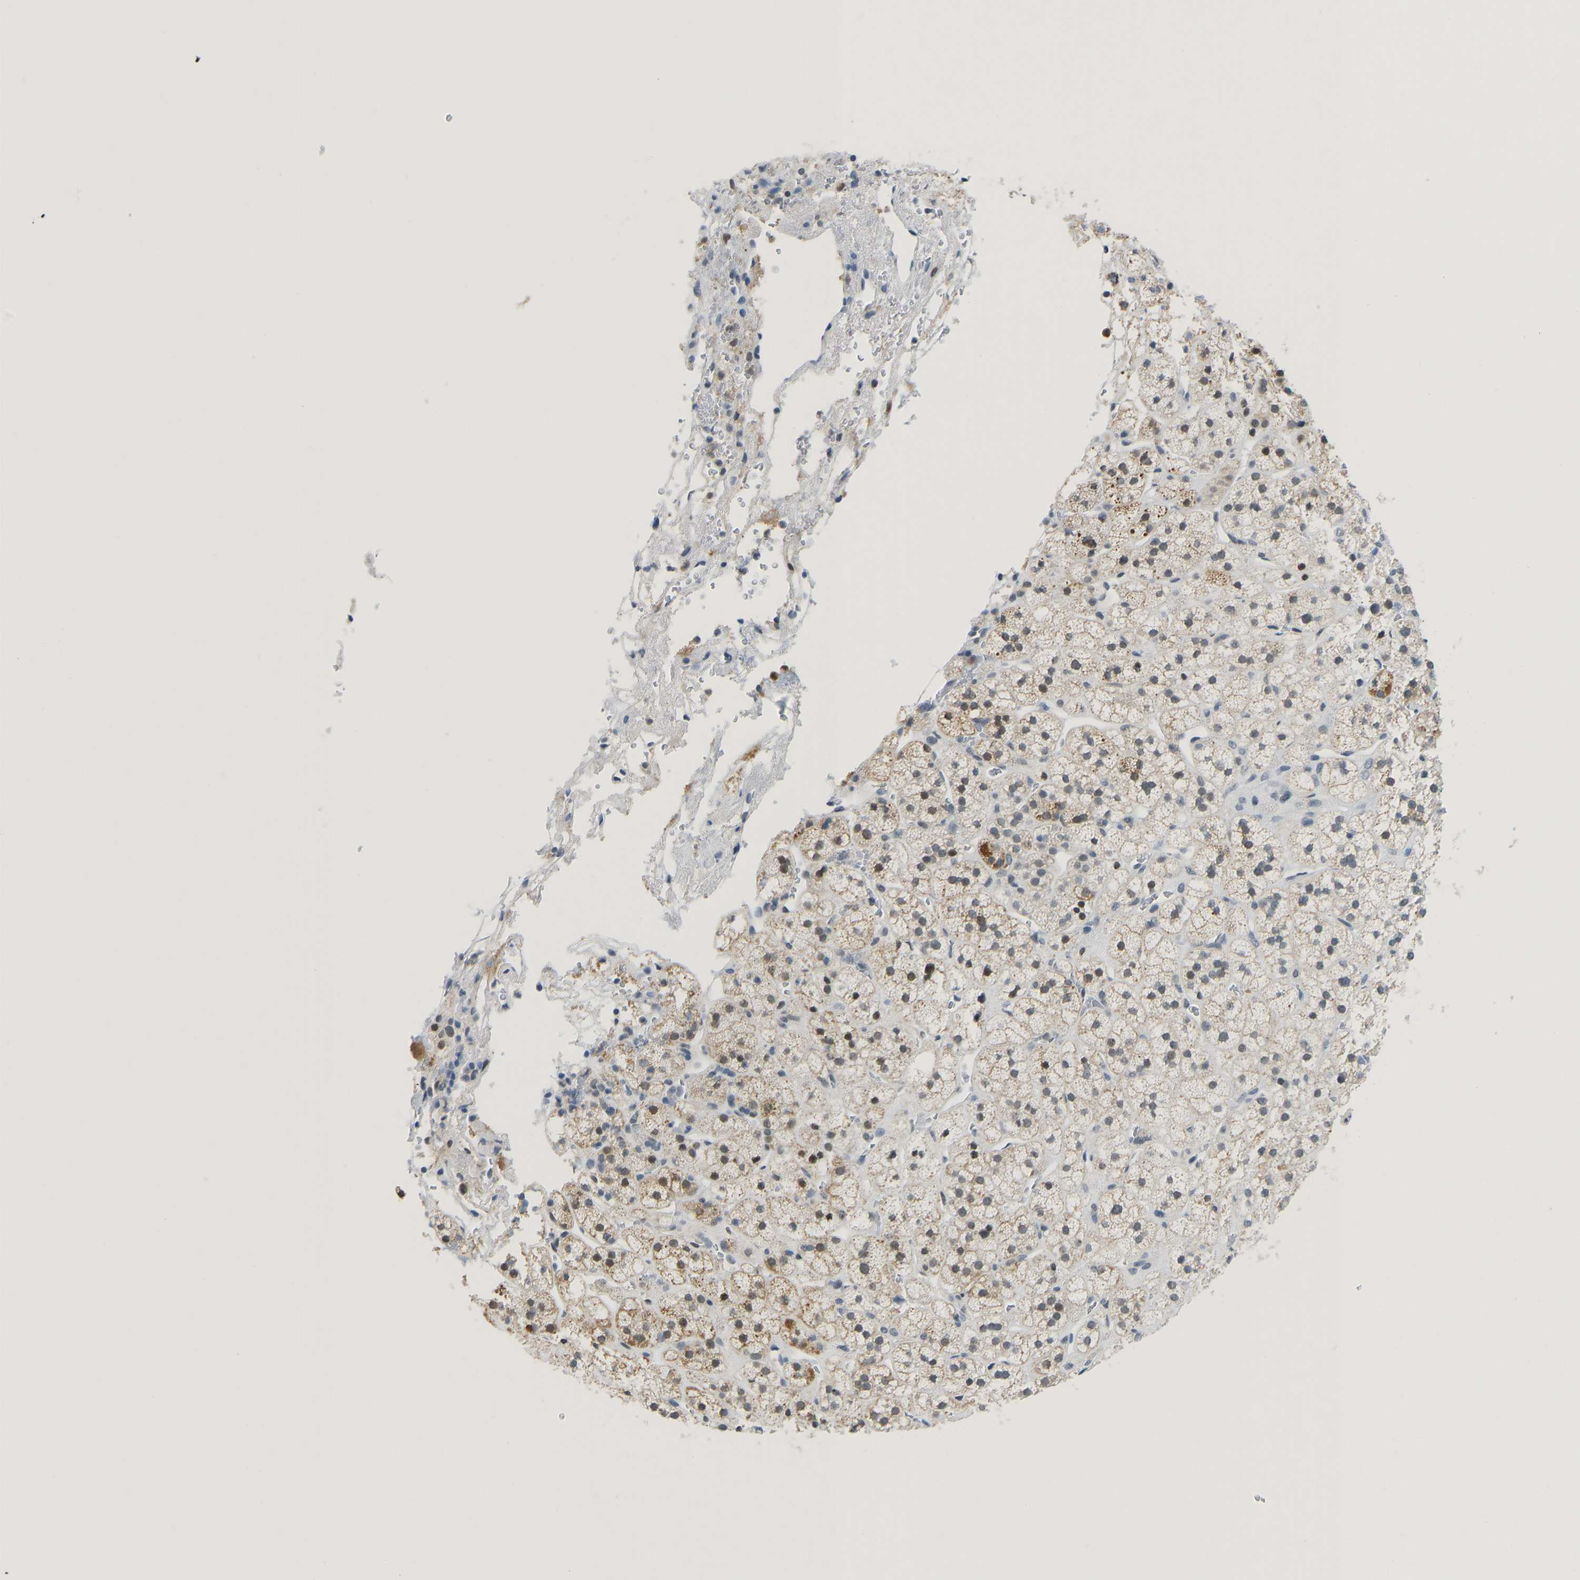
{"staining": {"intensity": "moderate", "quantity": "<25%", "location": "cytoplasmic/membranous"}, "tissue": "adrenal gland", "cell_type": "Glandular cells", "image_type": "normal", "snomed": [{"axis": "morphology", "description": "Normal tissue, NOS"}, {"axis": "topography", "description": "Adrenal gland"}], "caption": "IHC photomicrograph of normal adrenal gland: adrenal gland stained using immunohistochemistry (IHC) reveals low levels of moderate protein expression localized specifically in the cytoplasmic/membranous of glandular cells, appearing as a cytoplasmic/membranous brown color.", "gene": "TXNDC2", "patient": {"sex": "male", "age": 56}}